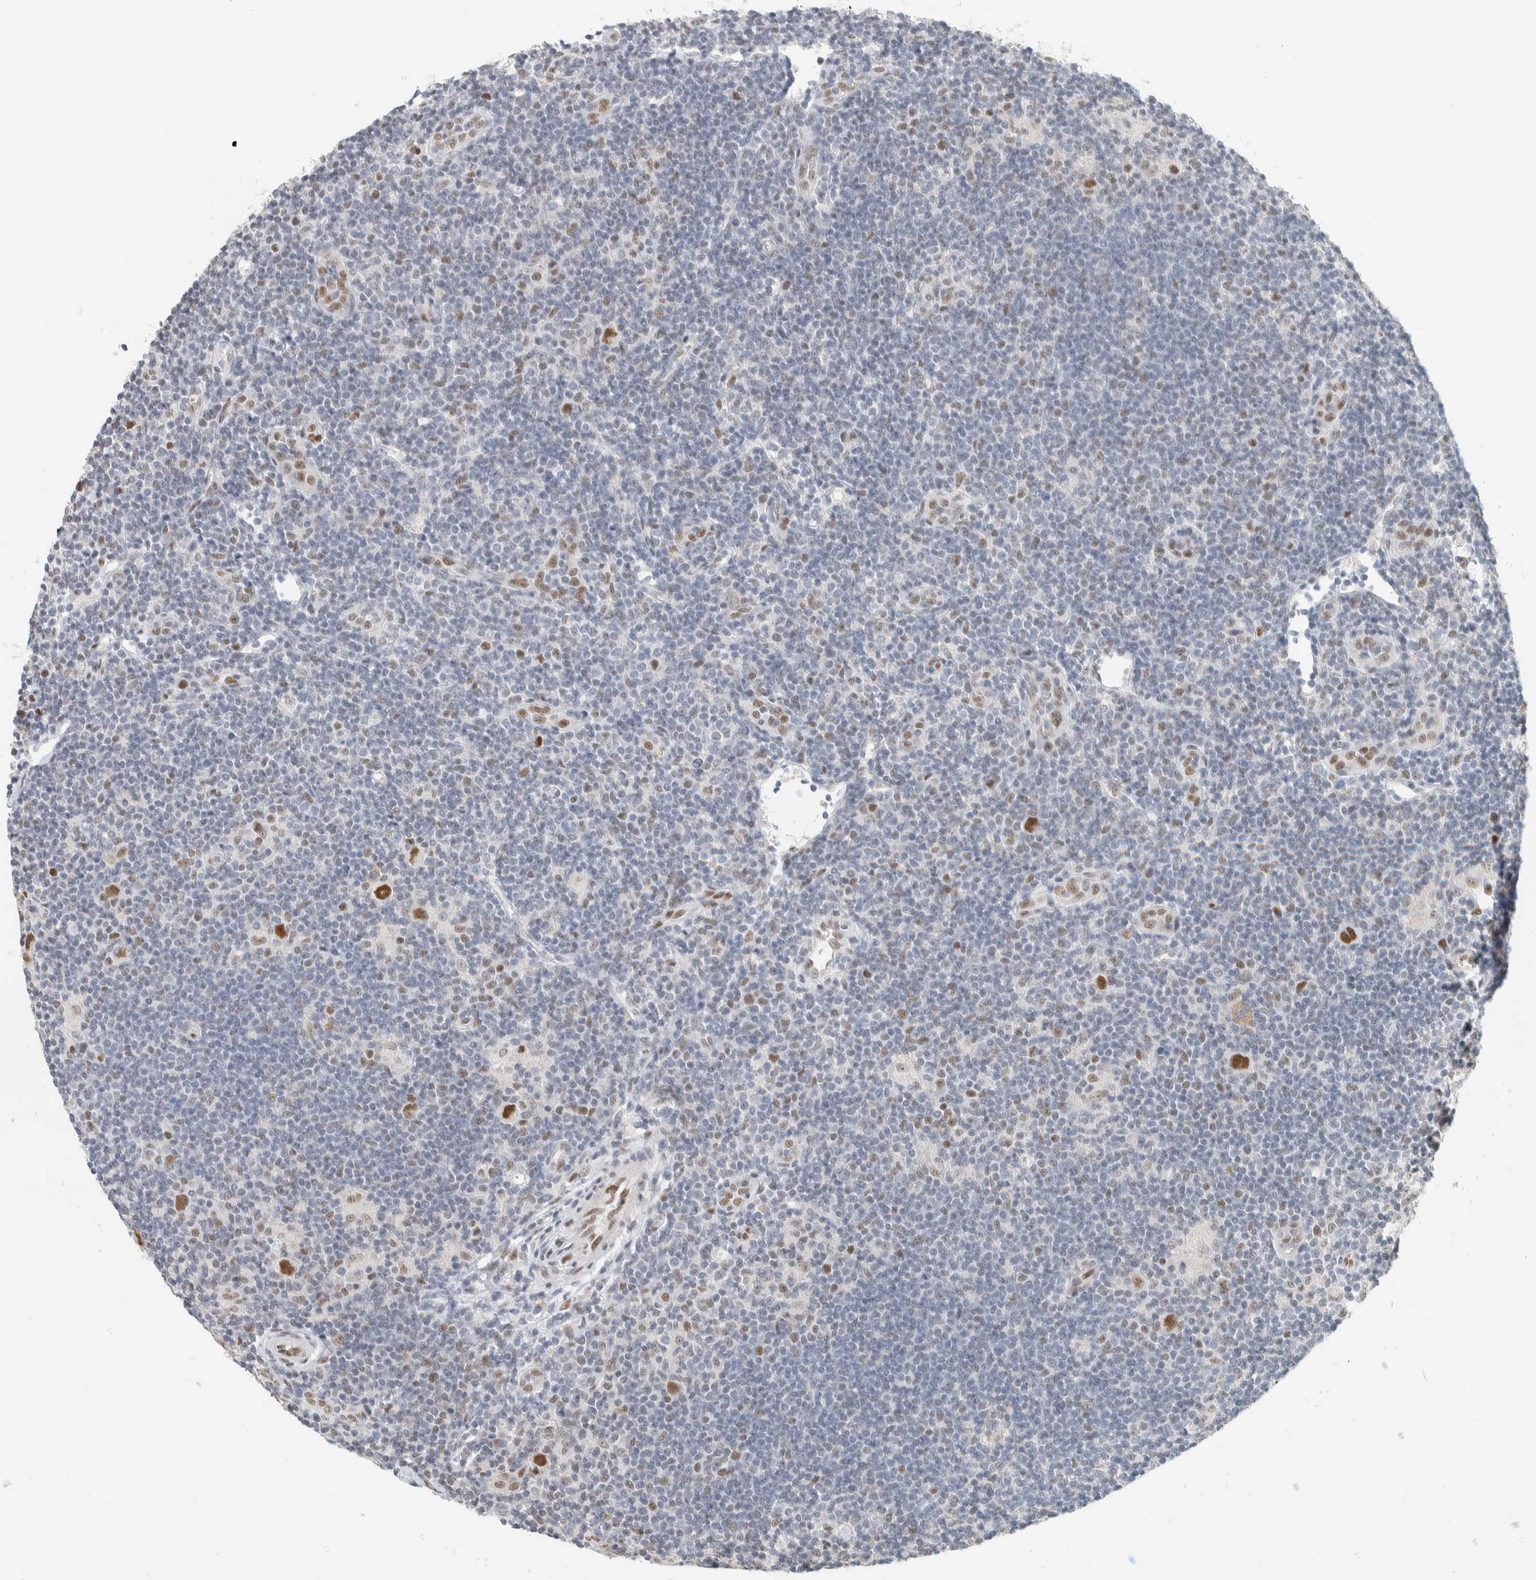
{"staining": {"intensity": "moderate", "quantity": ">75%", "location": "nuclear"}, "tissue": "lymphoma", "cell_type": "Tumor cells", "image_type": "cancer", "snomed": [{"axis": "morphology", "description": "Hodgkin's disease, NOS"}, {"axis": "topography", "description": "Lymph node"}], "caption": "Lymphoma stained with a brown dye exhibits moderate nuclear positive expression in approximately >75% of tumor cells.", "gene": "PUS7", "patient": {"sex": "female", "age": 57}}